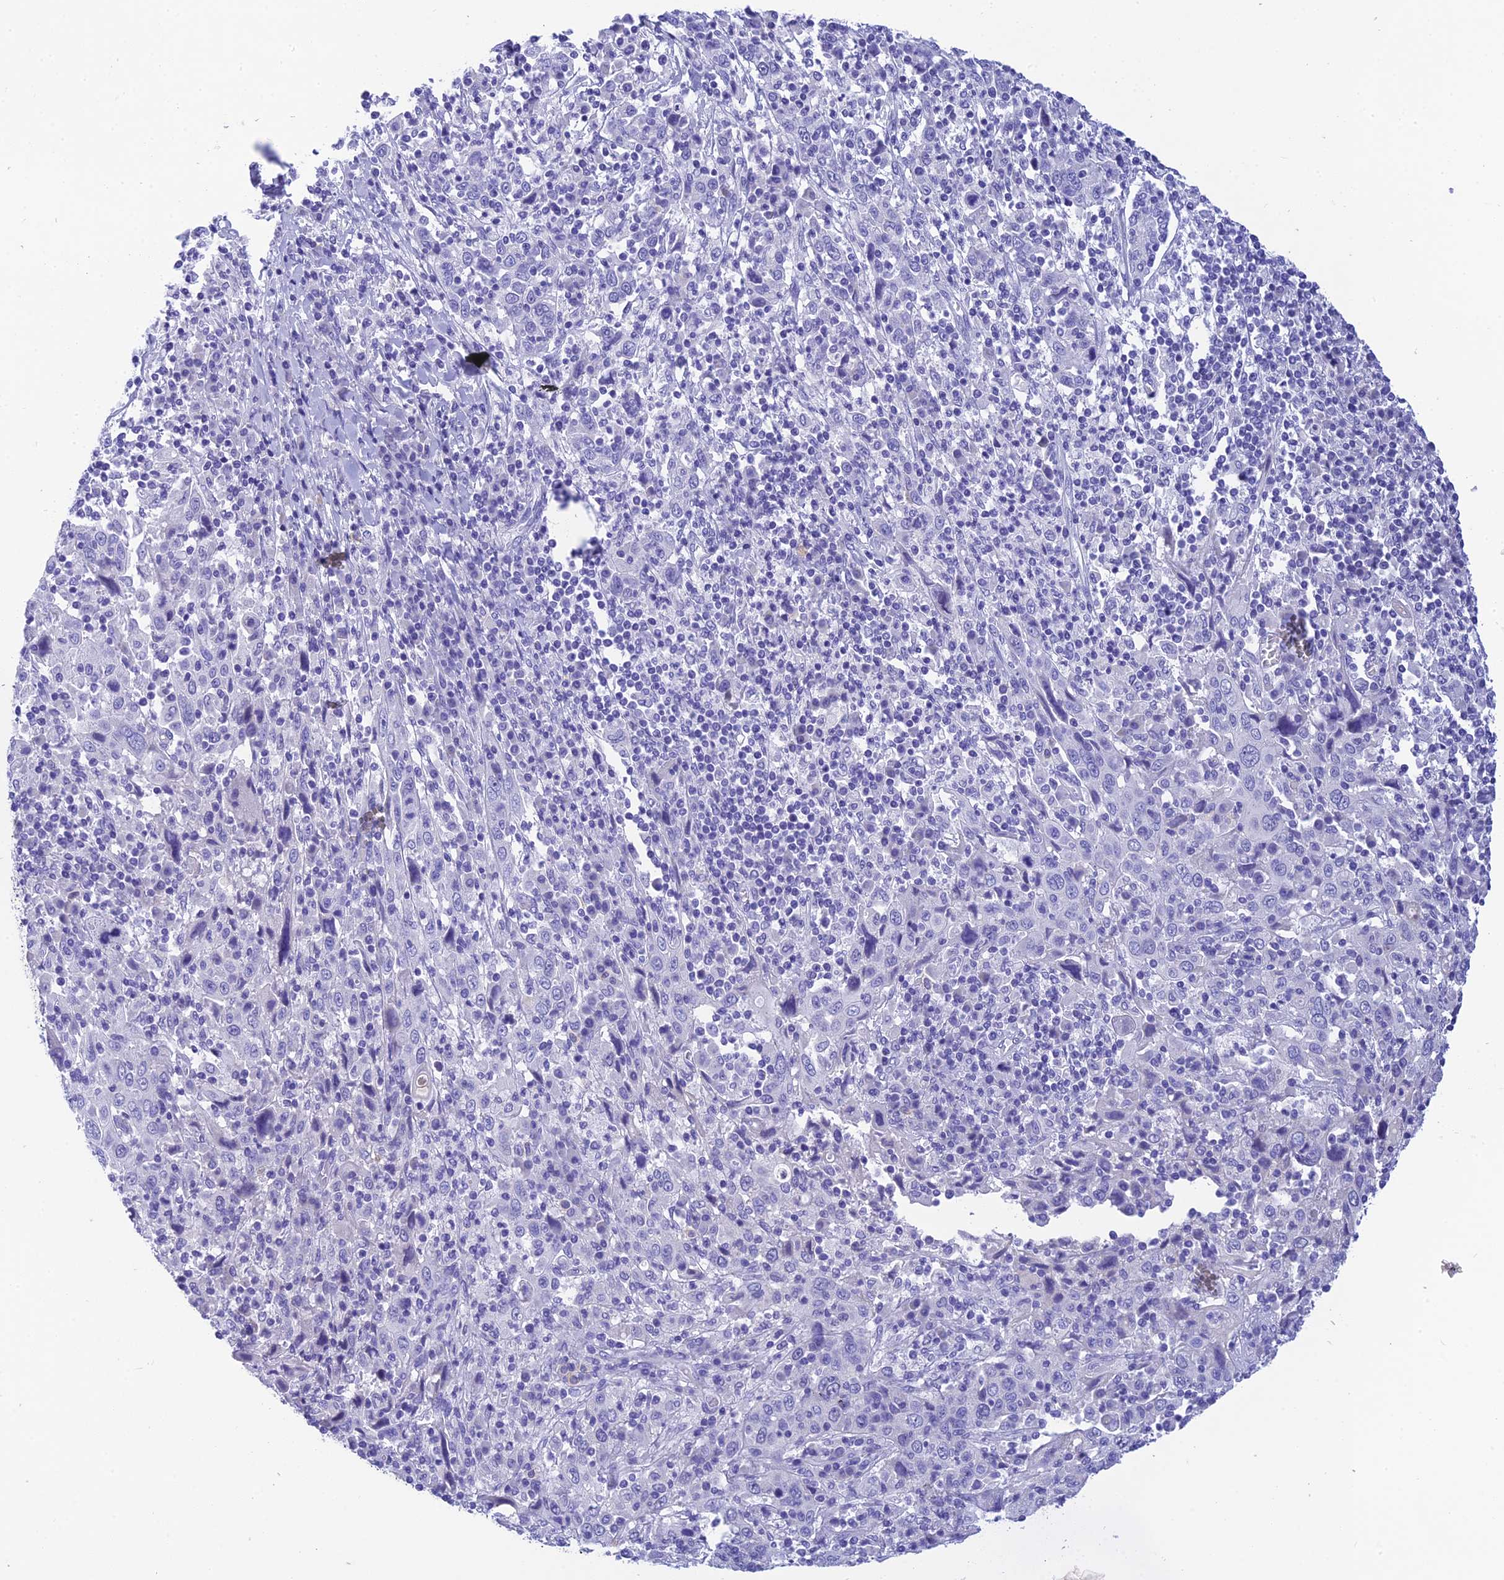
{"staining": {"intensity": "negative", "quantity": "none", "location": "none"}, "tissue": "cervical cancer", "cell_type": "Tumor cells", "image_type": "cancer", "snomed": [{"axis": "morphology", "description": "Squamous cell carcinoma, NOS"}, {"axis": "topography", "description": "Cervix"}], "caption": "DAB (3,3'-diaminobenzidine) immunohistochemical staining of human cervical cancer (squamous cell carcinoma) exhibits no significant positivity in tumor cells.", "gene": "KDELR3", "patient": {"sex": "female", "age": 46}}